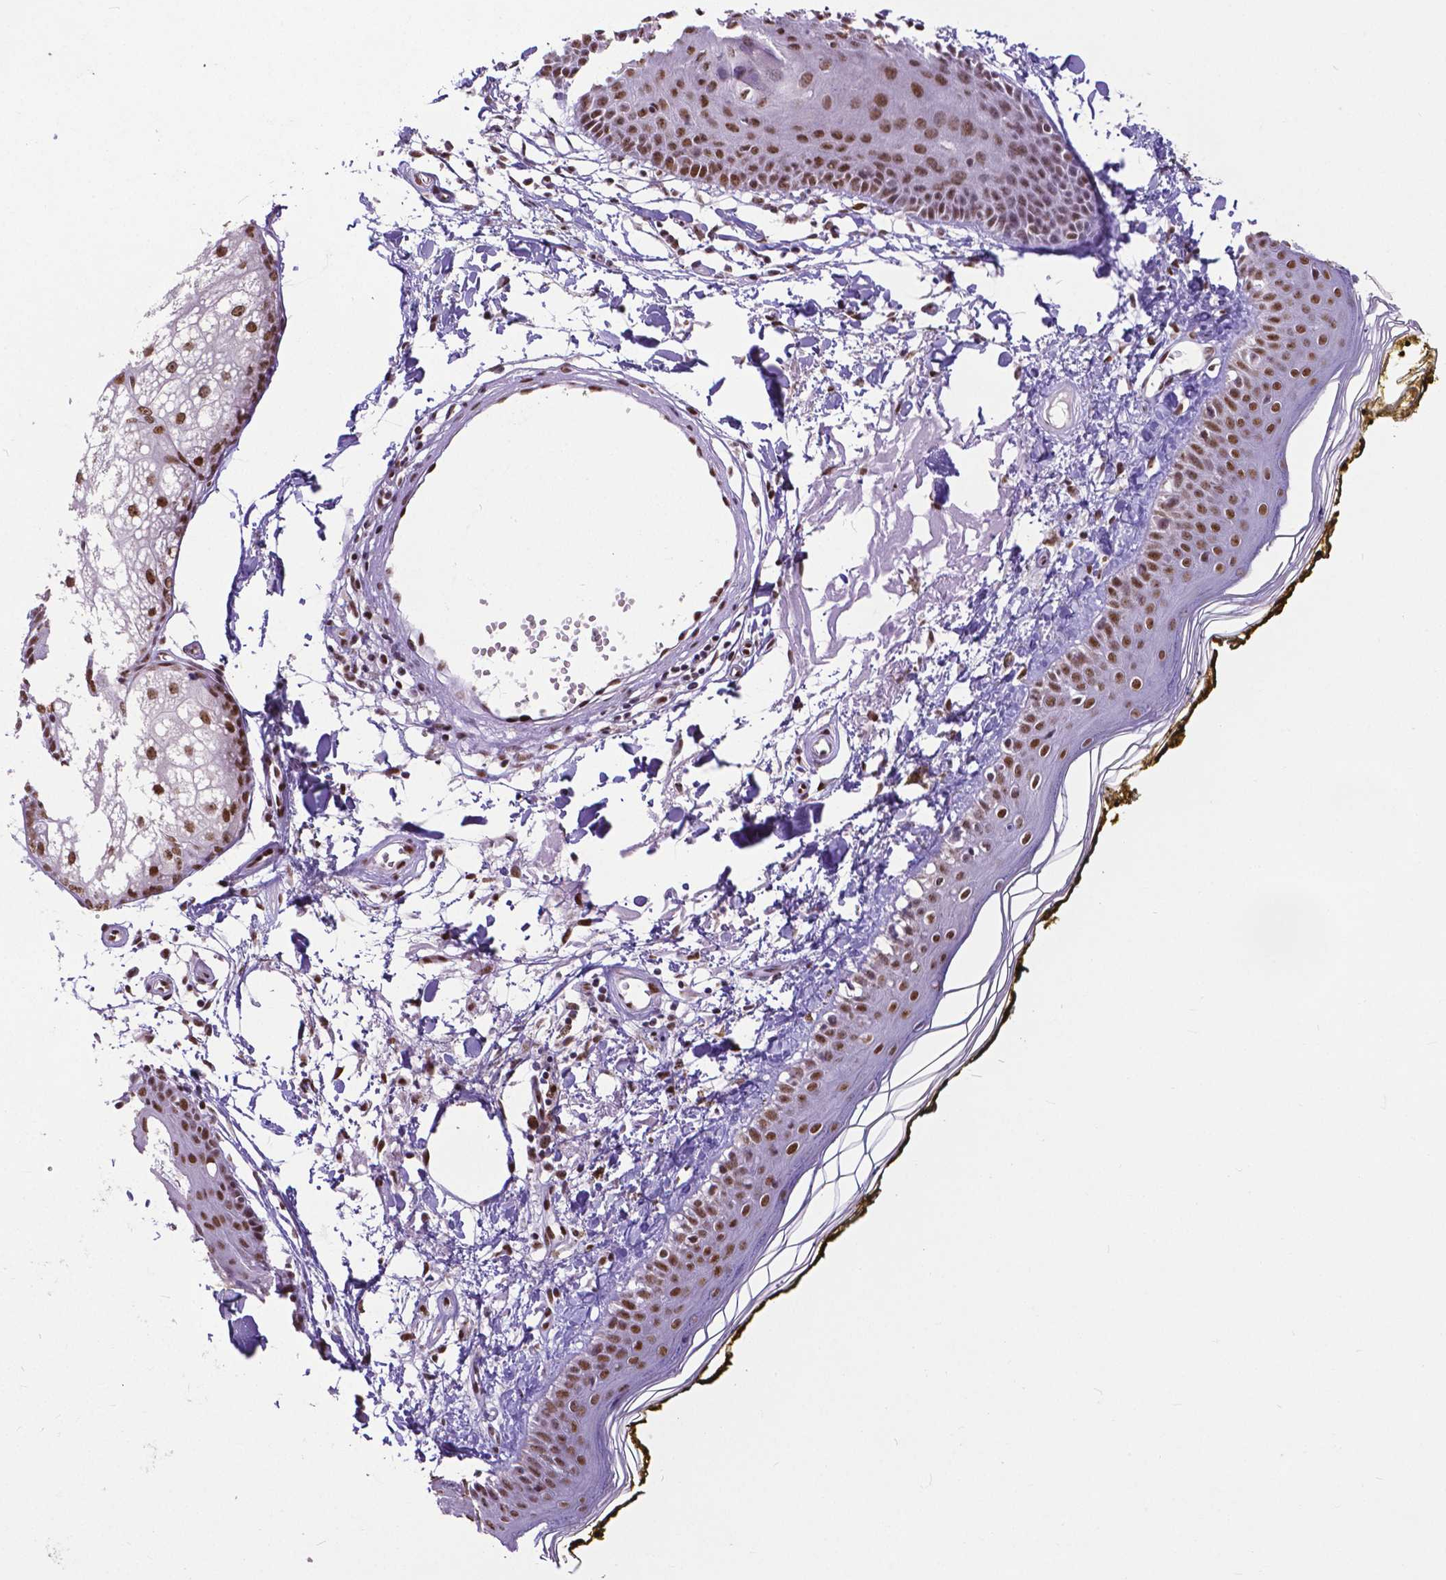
{"staining": {"intensity": "moderate", "quantity": "25%-75%", "location": "nuclear"}, "tissue": "skin", "cell_type": "Fibroblasts", "image_type": "normal", "snomed": [{"axis": "morphology", "description": "Normal tissue, NOS"}, {"axis": "topography", "description": "Skin"}], "caption": "Immunohistochemical staining of benign human skin reveals medium levels of moderate nuclear staining in about 25%-75% of fibroblasts.", "gene": "ATRX", "patient": {"sex": "male", "age": 76}}